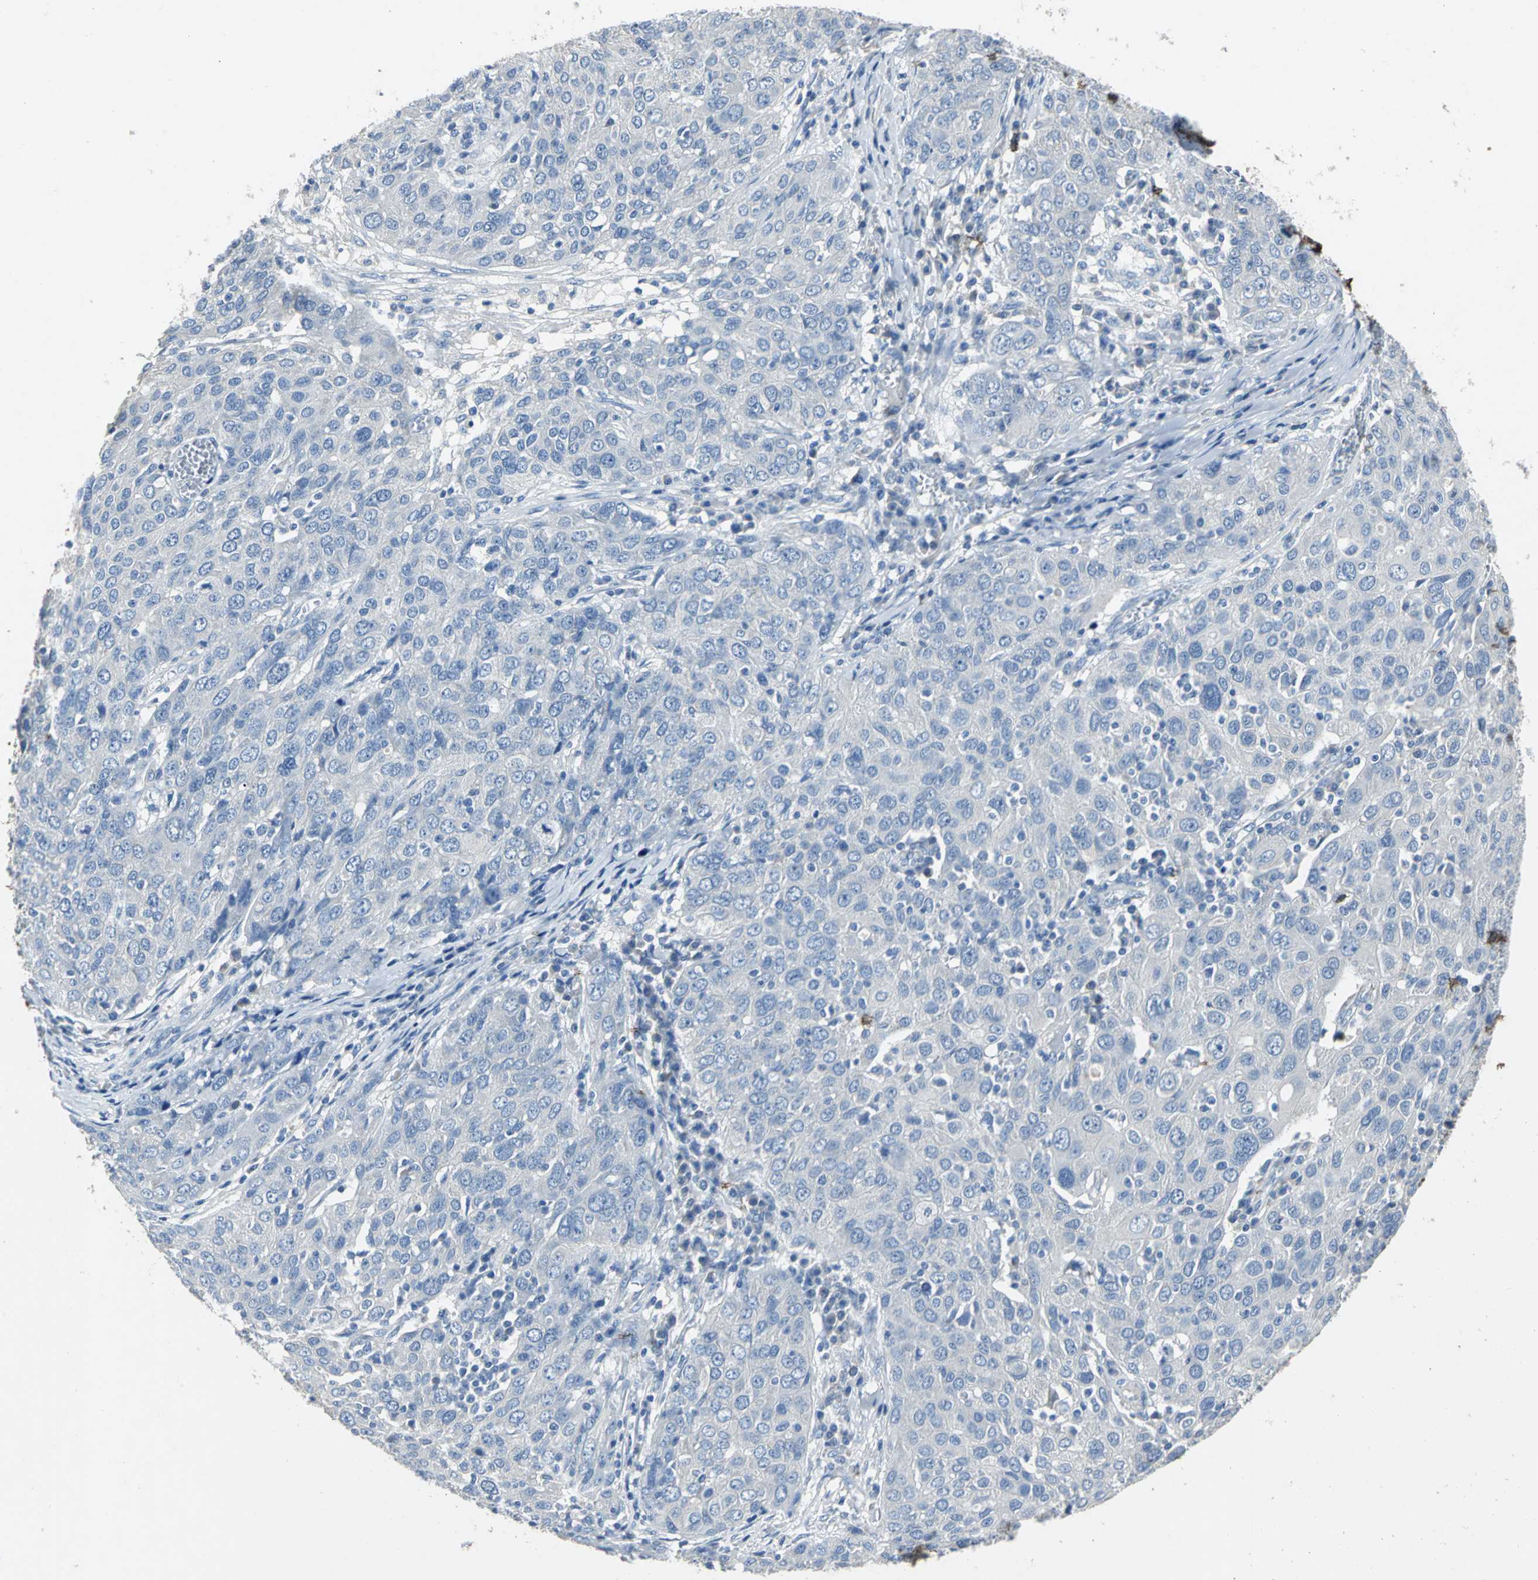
{"staining": {"intensity": "negative", "quantity": "none", "location": "none"}, "tissue": "ovarian cancer", "cell_type": "Tumor cells", "image_type": "cancer", "snomed": [{"axis": "morphology", "description": "Carcinoma, endometroid"}, {"axis": "topography", "description": "Ovary"}], "caption": "IHC of human endometroid carcinoma (ovarian) exhibits no staining in tumor cells. (DAB immunohistochemistry visualized using brightfield microscopy, high magnification).", "gene": "EFNB3", "patient": {"sex": "female", "age": 50}}